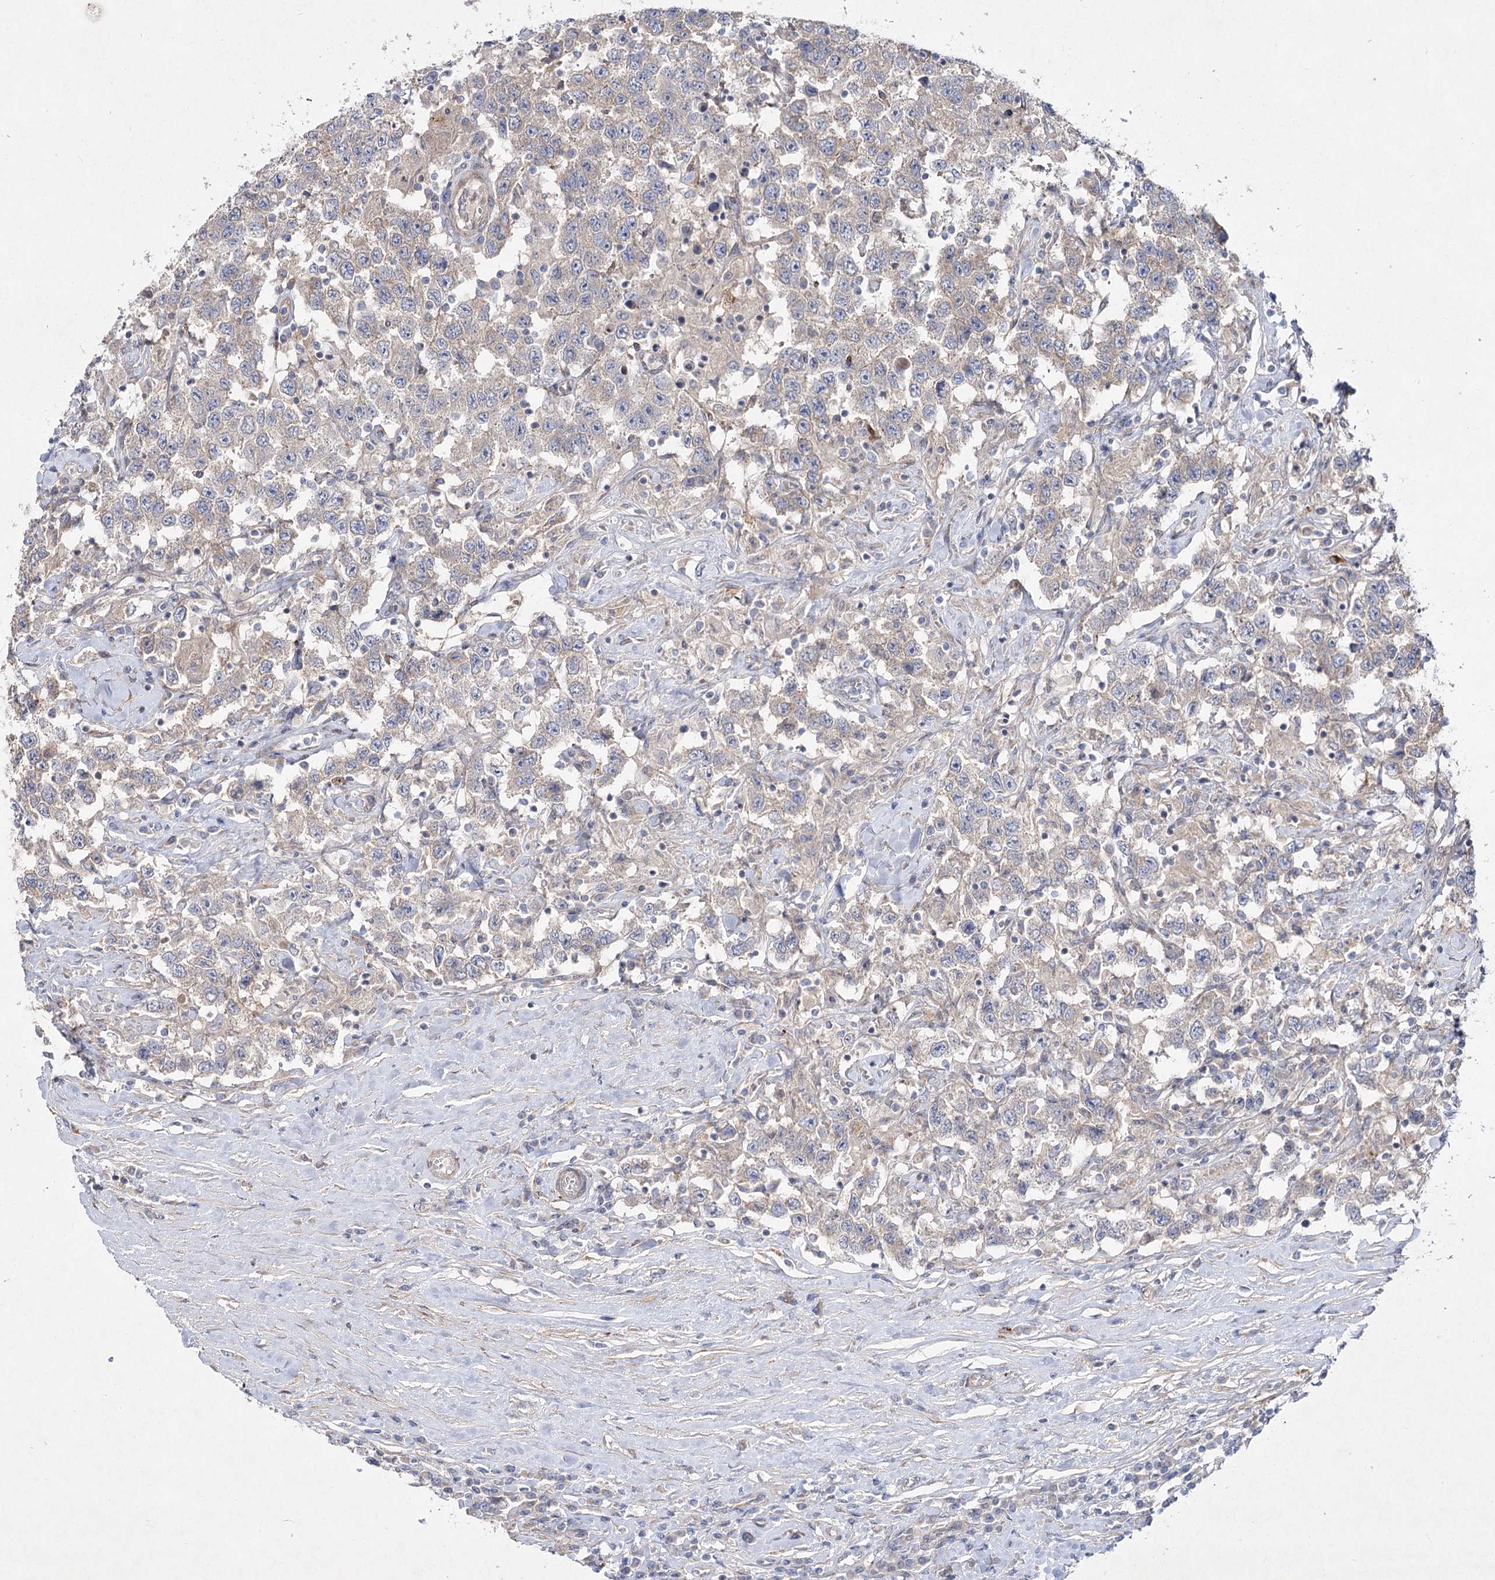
{"staining": {"intensity": "weak", "quantity": "25%-75%", "location": "cytoplasmic/membranous"}, "tissue": "testis cancer", "cell_type": "Tumor cells", "image_type": "cancer", "snomed": [{"axis": "morphology", "description": "Seminoma, NOS"}, {"axis": "topography", "description": "Testis"}], "caption": "A micrograph showing weak cytoplasmic/membranous positivity in approximately 25%-75% of tumor cells in testis seminoma, as visualized by brown immunohistochemical staining.", "gene": "SH3BP5L", "patient": {"sex": "male", "age": 41}}